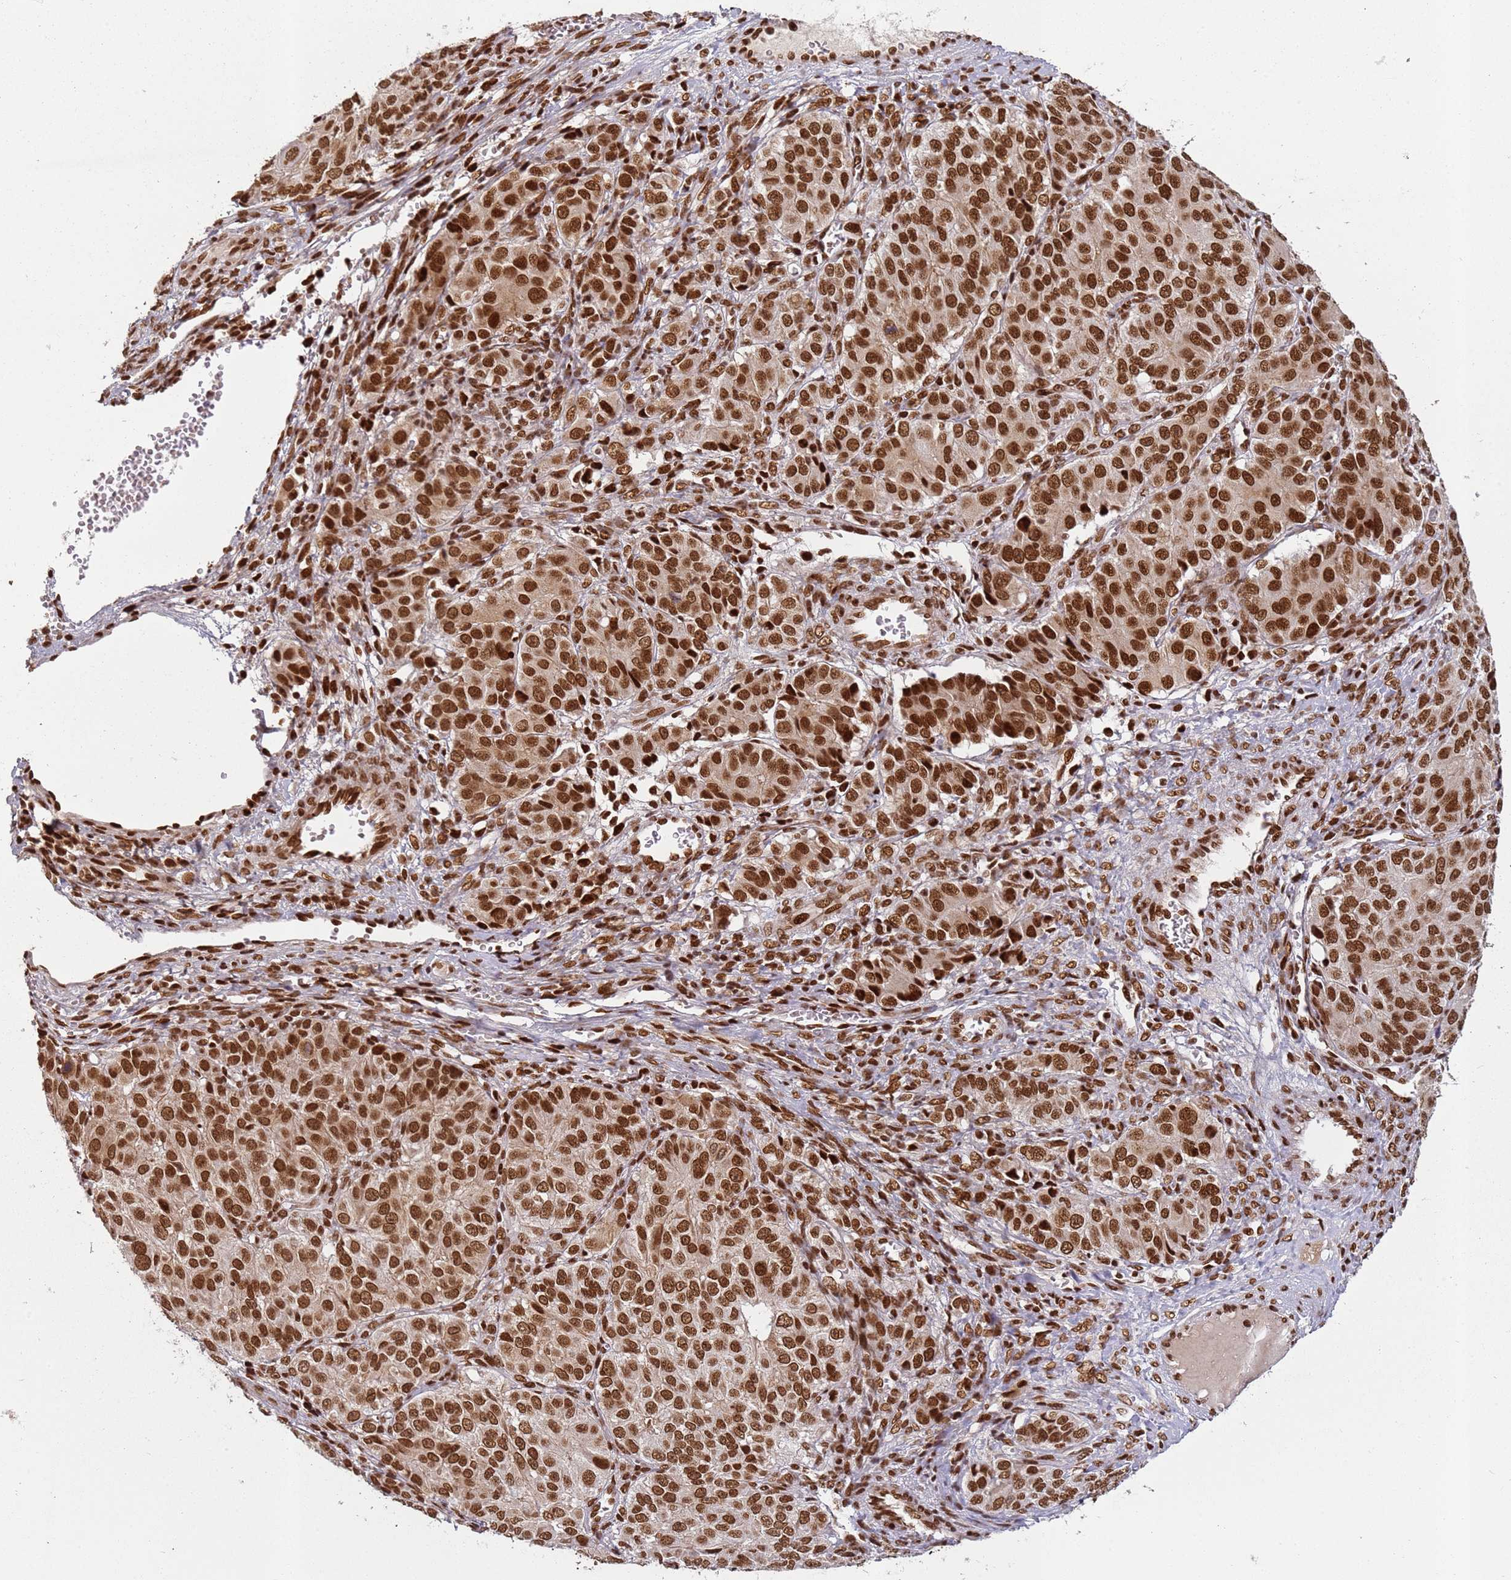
{"staining": {"intensity": "strong", "quantity": ">75%", "location": "nuclear"}, "tissue": "ovarian cancer", "cell_type": "Tumor cells", "image_type": "cancer", "snomed": [{"axis": "morphology", "description": "Carcinoma, endometroid"}, {"axis": "topography", "description": "Ovary"}], "caption": "Ovarian cancer was stained to show a protein in brown. There is high levels of strong nuclear expression in approximately >75% of tumor cells. The staining was performed using DAB (3,3'-diaminobenzidine), with brown indicating positive protein expression. Nuclei are stained blue with hematoxylin.", "gene": "TENT4A", "patient": {"sex": "female", "age": 51}}